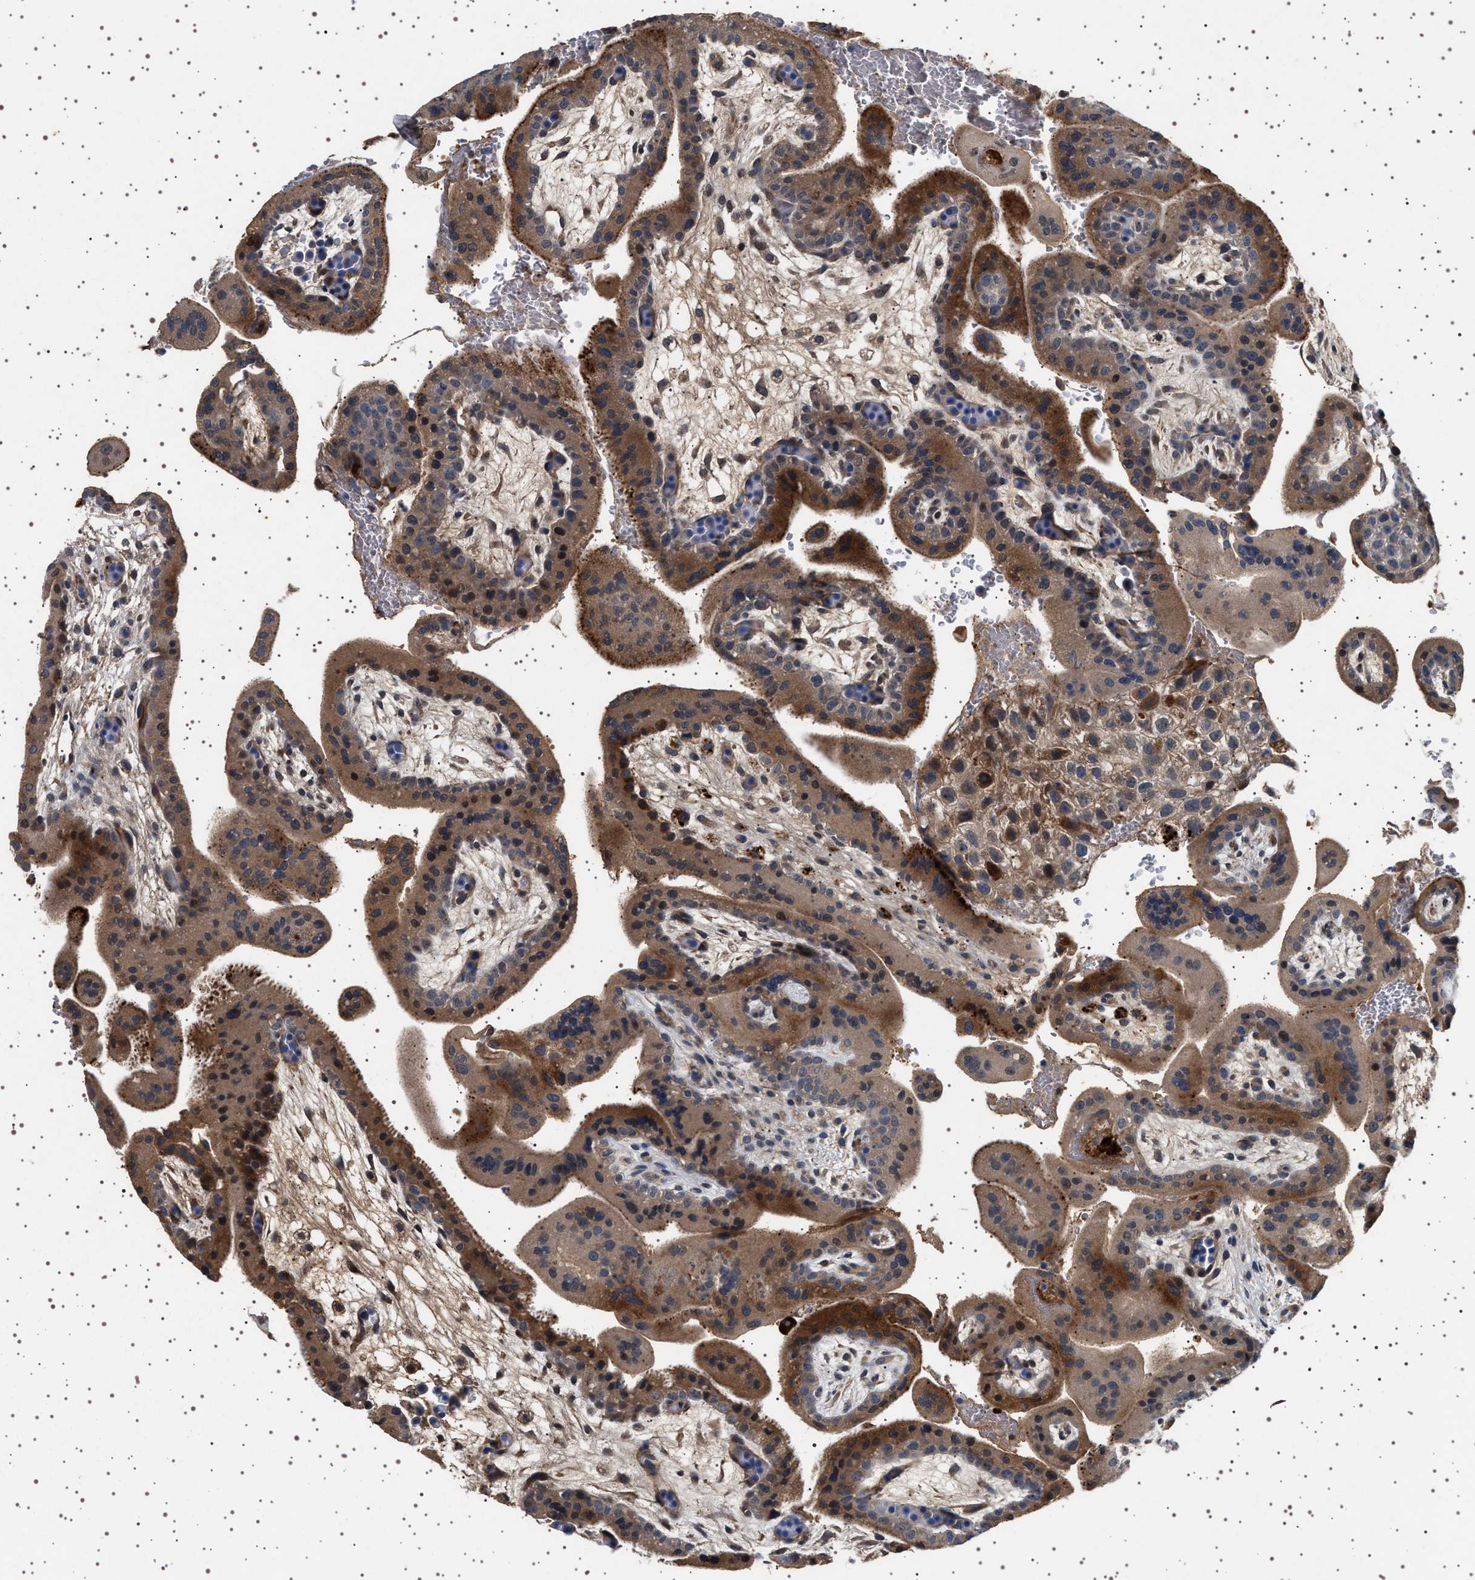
{"staining": {"intensity": "moderate", "quantity": ">75%", "location": "cytoplasmic/membranous"}, "tissue": "placenta", "cell_type": "Decidual cells", "image_type": "normal", "snomed": [{"axis": "morphology", "description": "Normal tissue, NOS"}, {"axis": "topography", "description": "Placenta"}], "caption": "Protein positivity by IHC displays moderate cytoplasmic/membranous expression in approximately >75% of decidual cells in normal placenta. Nuclei are stained in blue.", "gene": "FICD", "patient": {"sex": "female", "age": 35}}